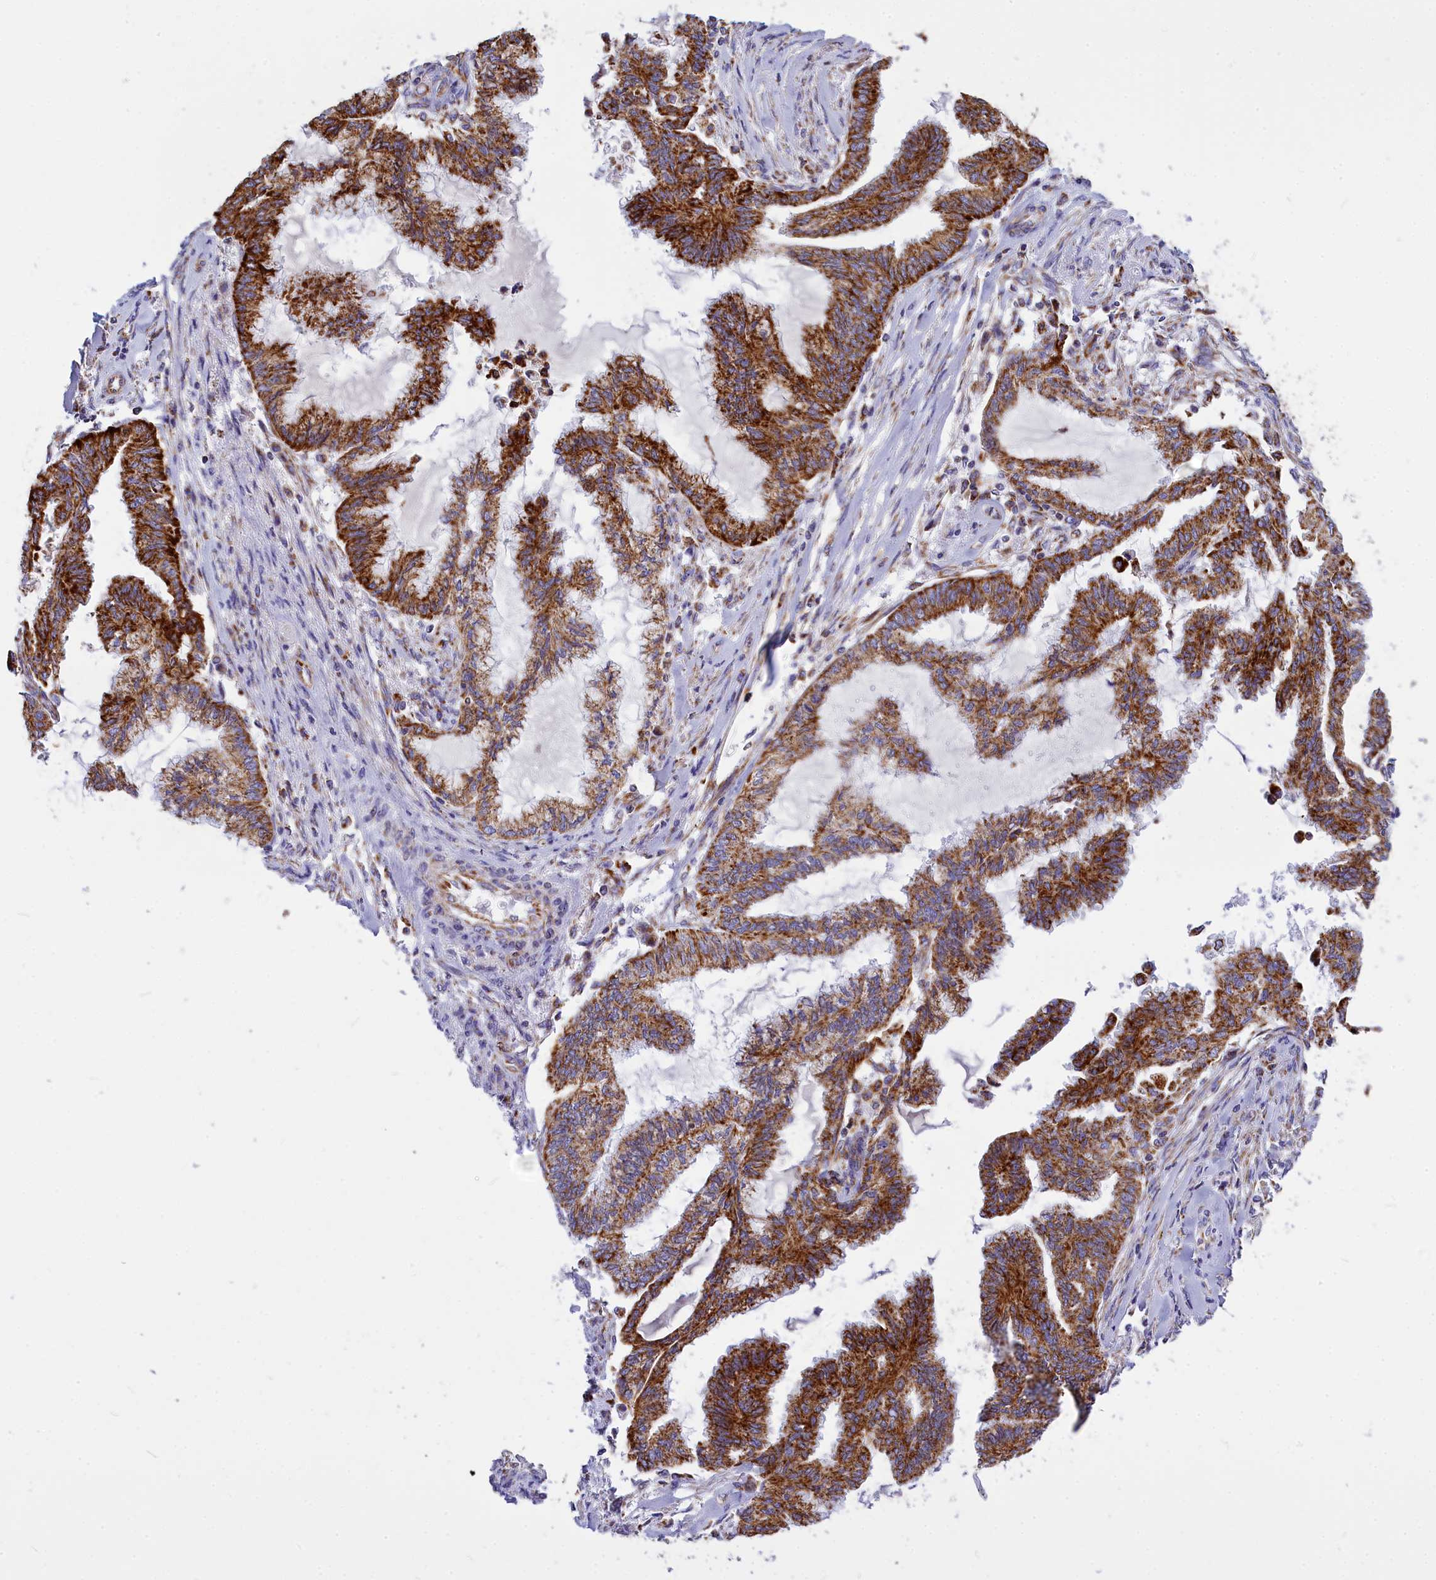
{"staining": {"intensity": "strong", "quantity": ">75%", "location": "cytoplasmic/membranous"}, "tissue": "endometrial cancer", "cell_type": "Tumor cells", "image_type": "cancer", "snomed": [{"axis": "morphology", "description": "Adenocarcinoma, NOS"}, {"axis": "topography", "description": "Endometrium"}], "caption": "An IHC micrograph of neoplastic tissue is shown. Protein staining in brown labels strong cytoplasmic/membranous positivity in endometrial cancer (adenocarcinoma) within tumor cells.", "gene": "VDAC2", "patient": {"sex": "female", "age": 86}}